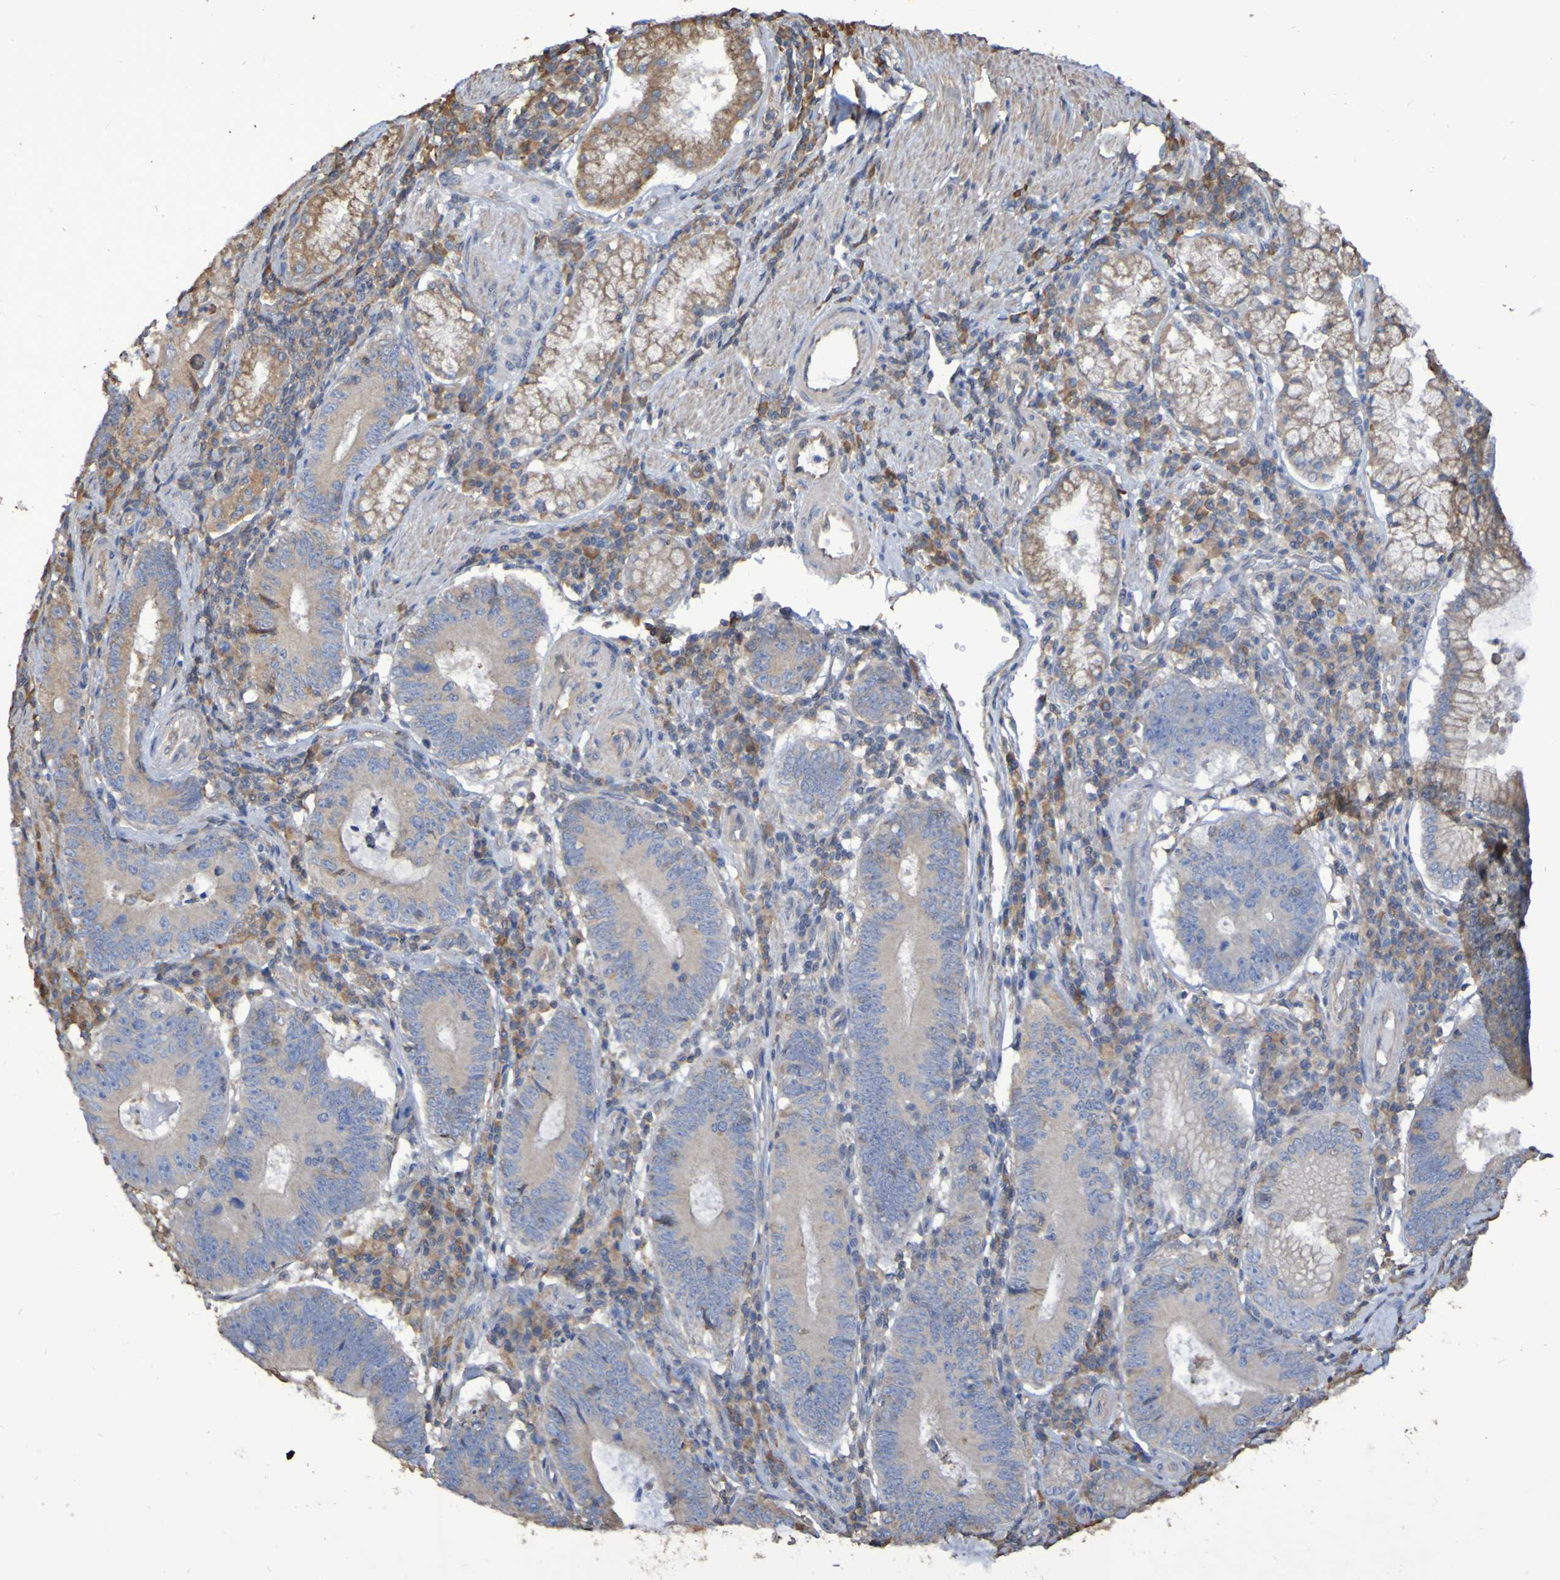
{"staining": {"intensity": "negative", "quantity": "none", "location": "none"}, "tissue": "stomach cancer", "cell_type": "Tumor cells", "image_type": "cancer", "snomed": [{"axis": "morphology", "description": "Adenocarcinoma, NOS"}, {"axis": "topography", "description": "Stomach"}], "caption": "An image of human adenocarcinoma (stomach) is negative for staining in tumor cells. (DAB (3,3'-diaminobenzidine) IHC, high magnification).", "gene": "SYNJ1", "patient": {"sex": "male", "age": 59}}